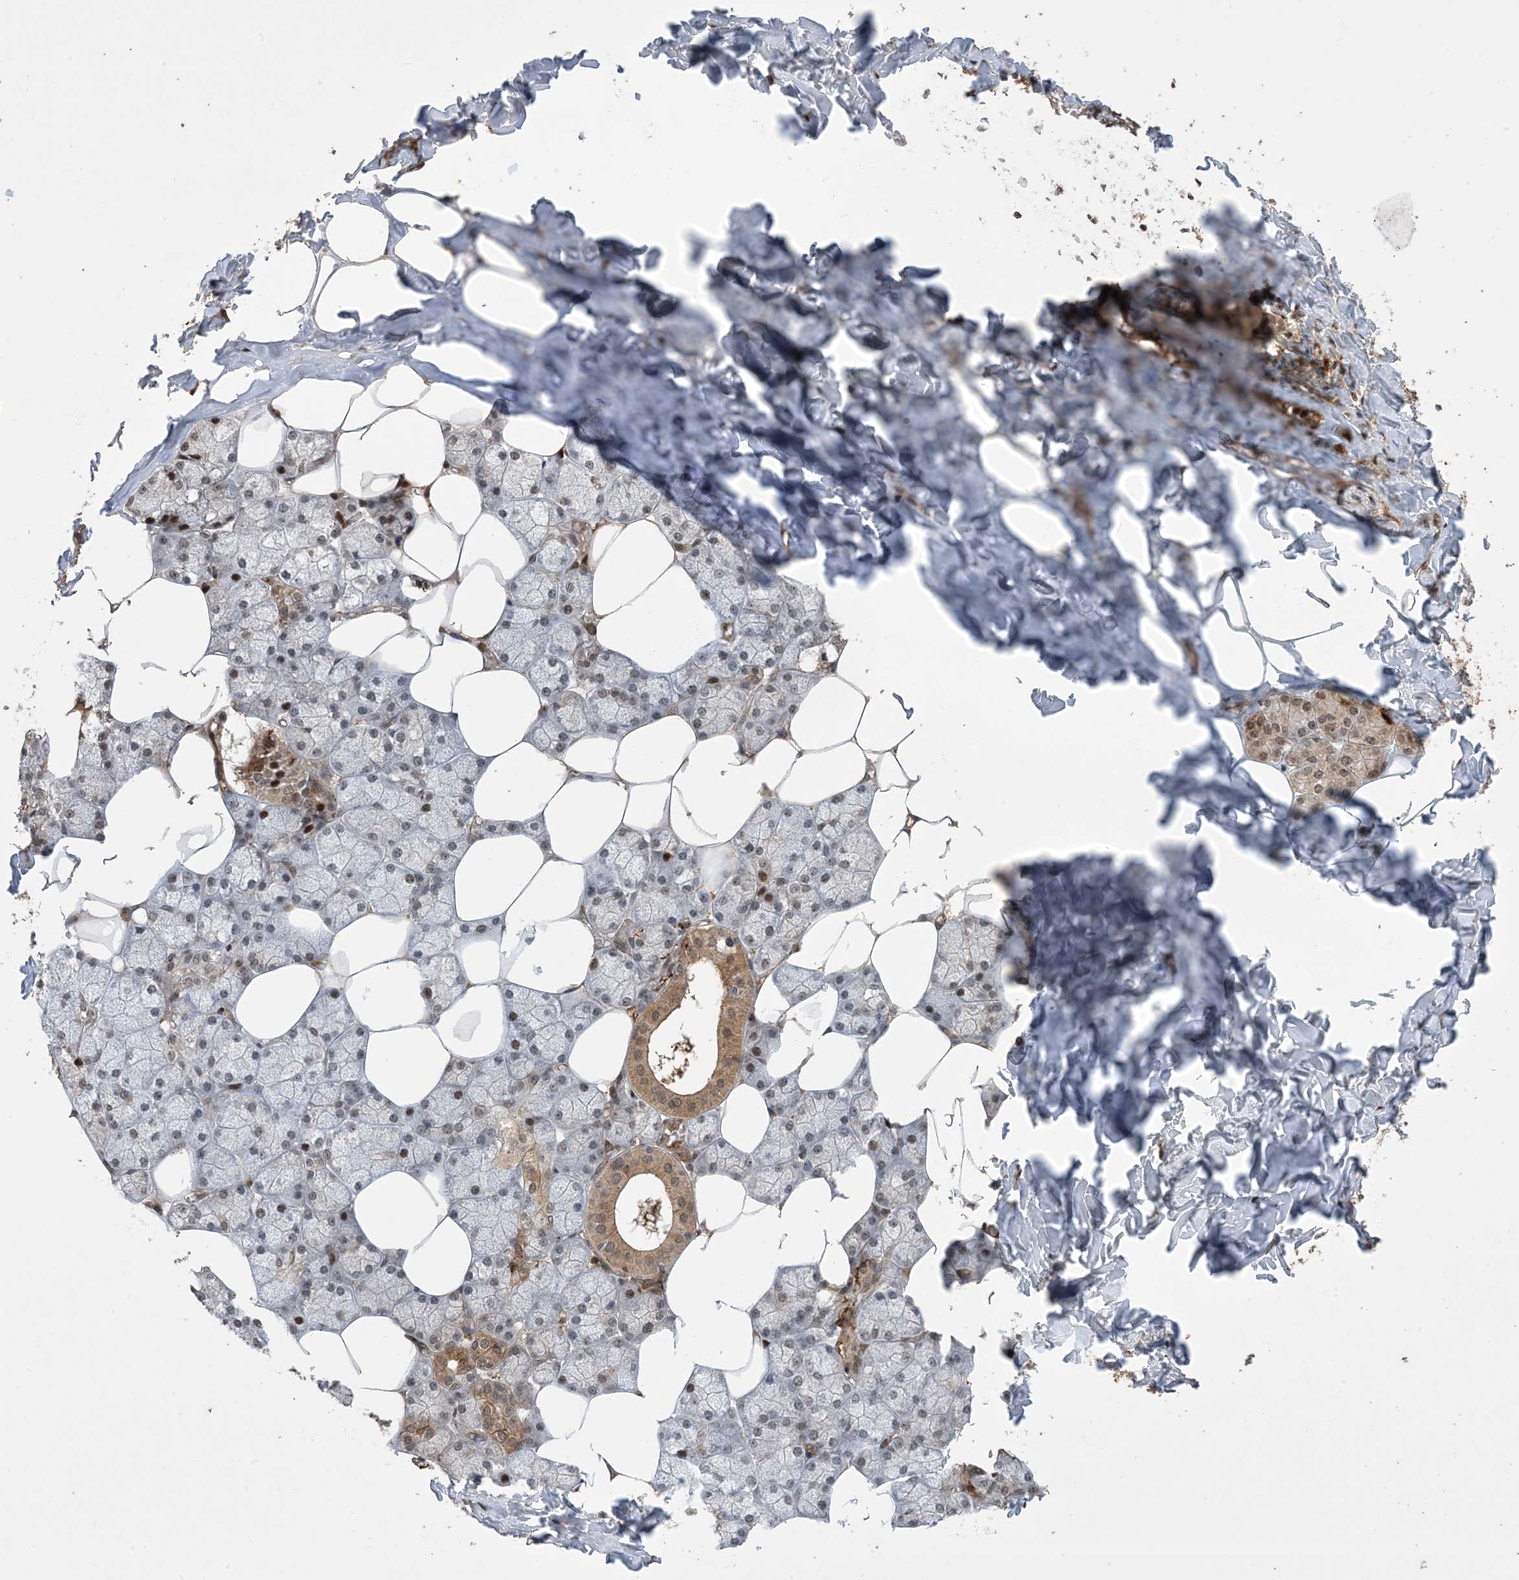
{"staining": {"intensity": "strong", "quantity": ">75%", "location": "cytoplasmic/membranous,nuclear"}, "tissue": "salivary gland", "cell_type": "Glandular cells", "image_type": "normal", "snomed": [{"axis": "morphology", "description": "Normal tissue, NOS"}, {"axis": "topography", "description": "Salivary gland"}], "caption": "About >75% of glandular cells in benign human salivary gland show strong cytoplasmic/membranous,nuclear protein staining as visualized by brown immunohistochemical staining.", "gene": "ZNF511", "patient": {"sex": "male", "age": 62}}